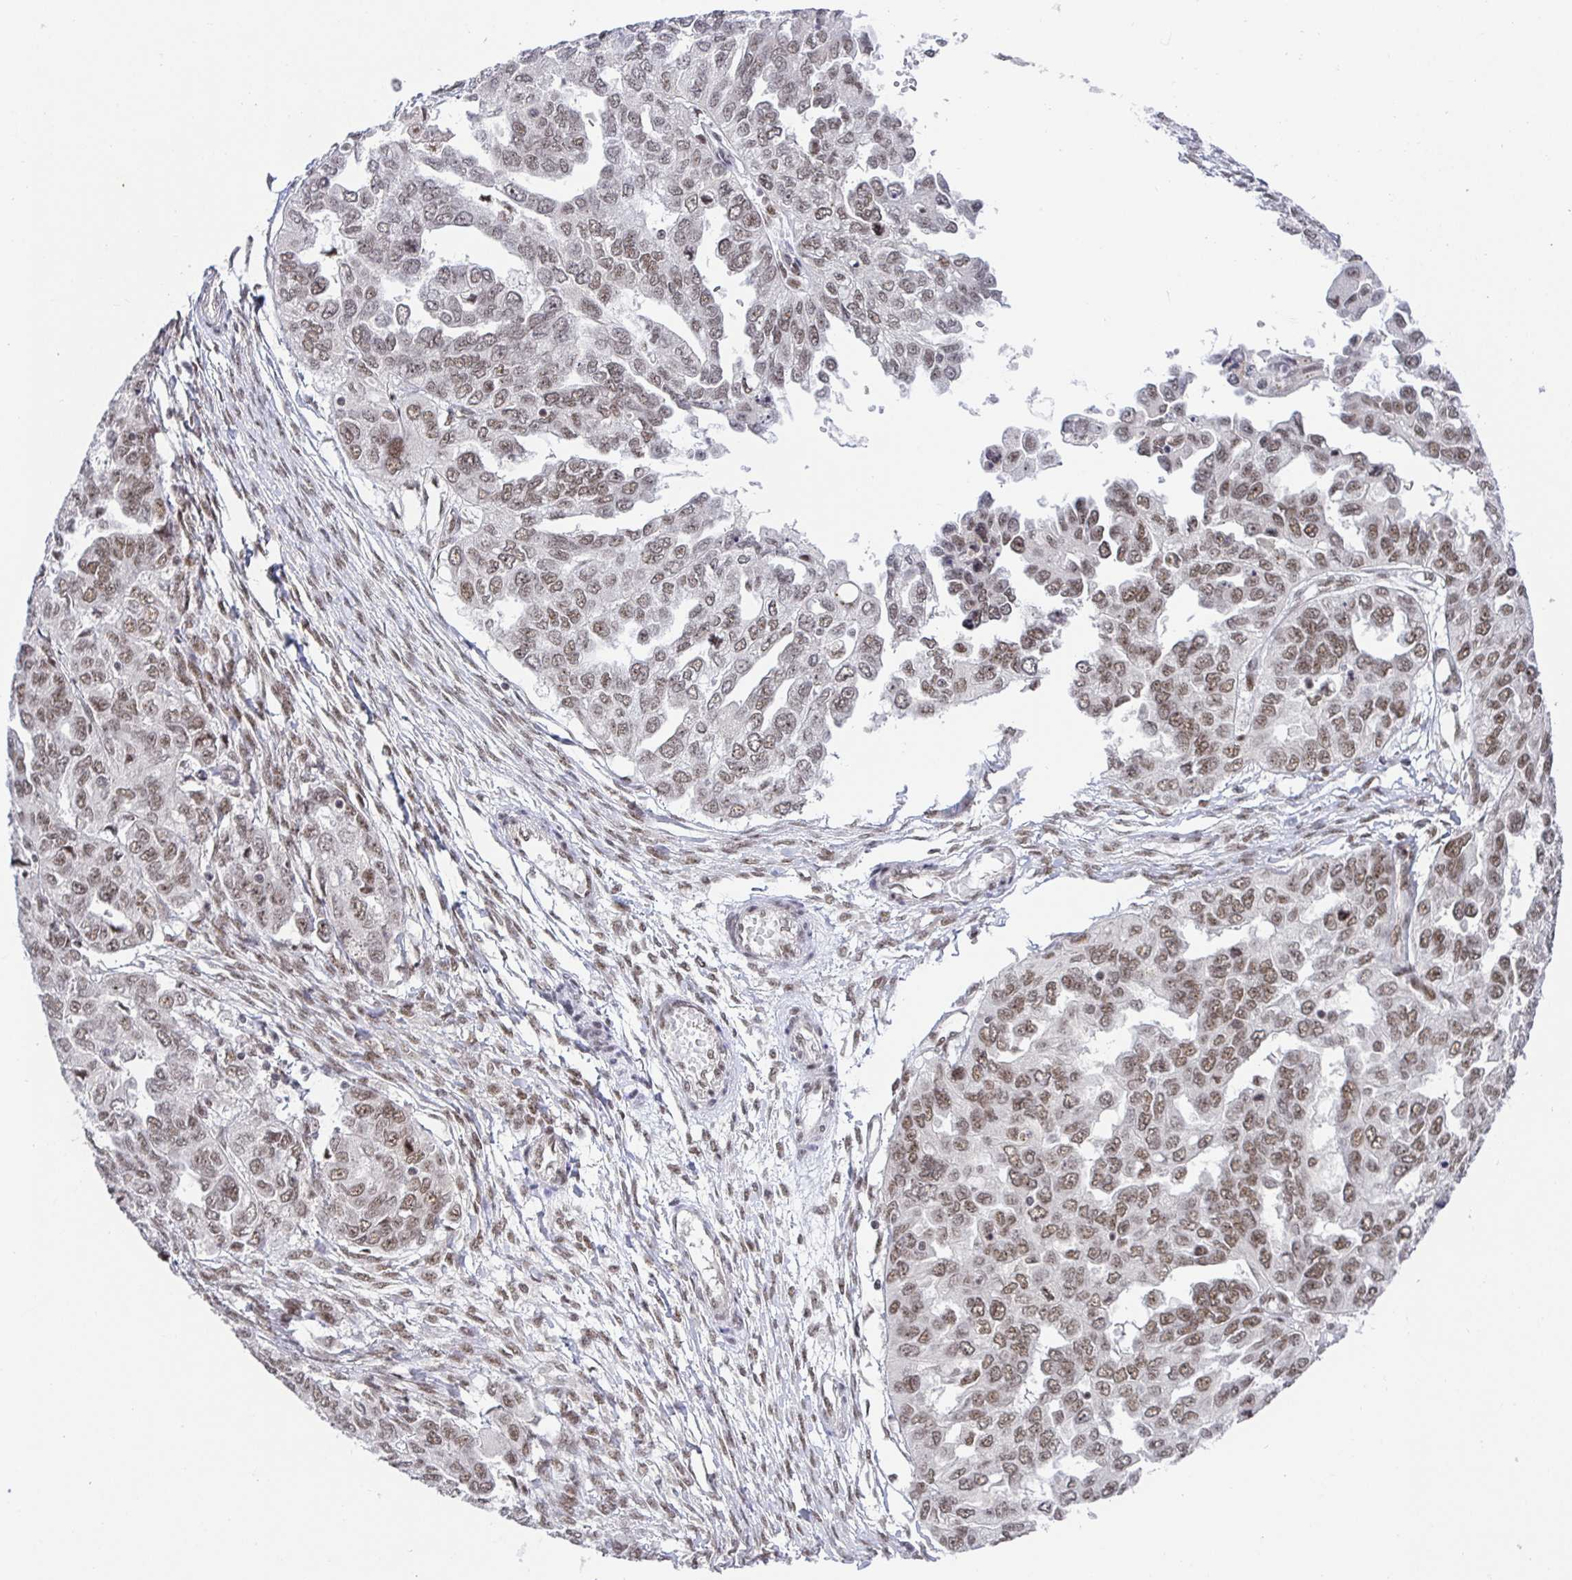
{"staining": {"intensity": "moderate", "quantity": ">75%", "location": "nuclear"}, "tissue": "ovarian cancer", "cell_type": "Tumor cells", "image_type": "cancer", "snomed": [{"axis": "morphology", "description": "Cystadenocarcinoma, serous, NOS"}, {"axis": "topography", "description": "Ovary"}], "caption": "Immunohistochemical staining of ovarian cancer (serous cystadenocarcinoma) exhibits medium levels of moderate nuclear expression in approximately >75% of tumor cells.", "gene": "USF1", "patient": {"sex": "female", "age": 53}}